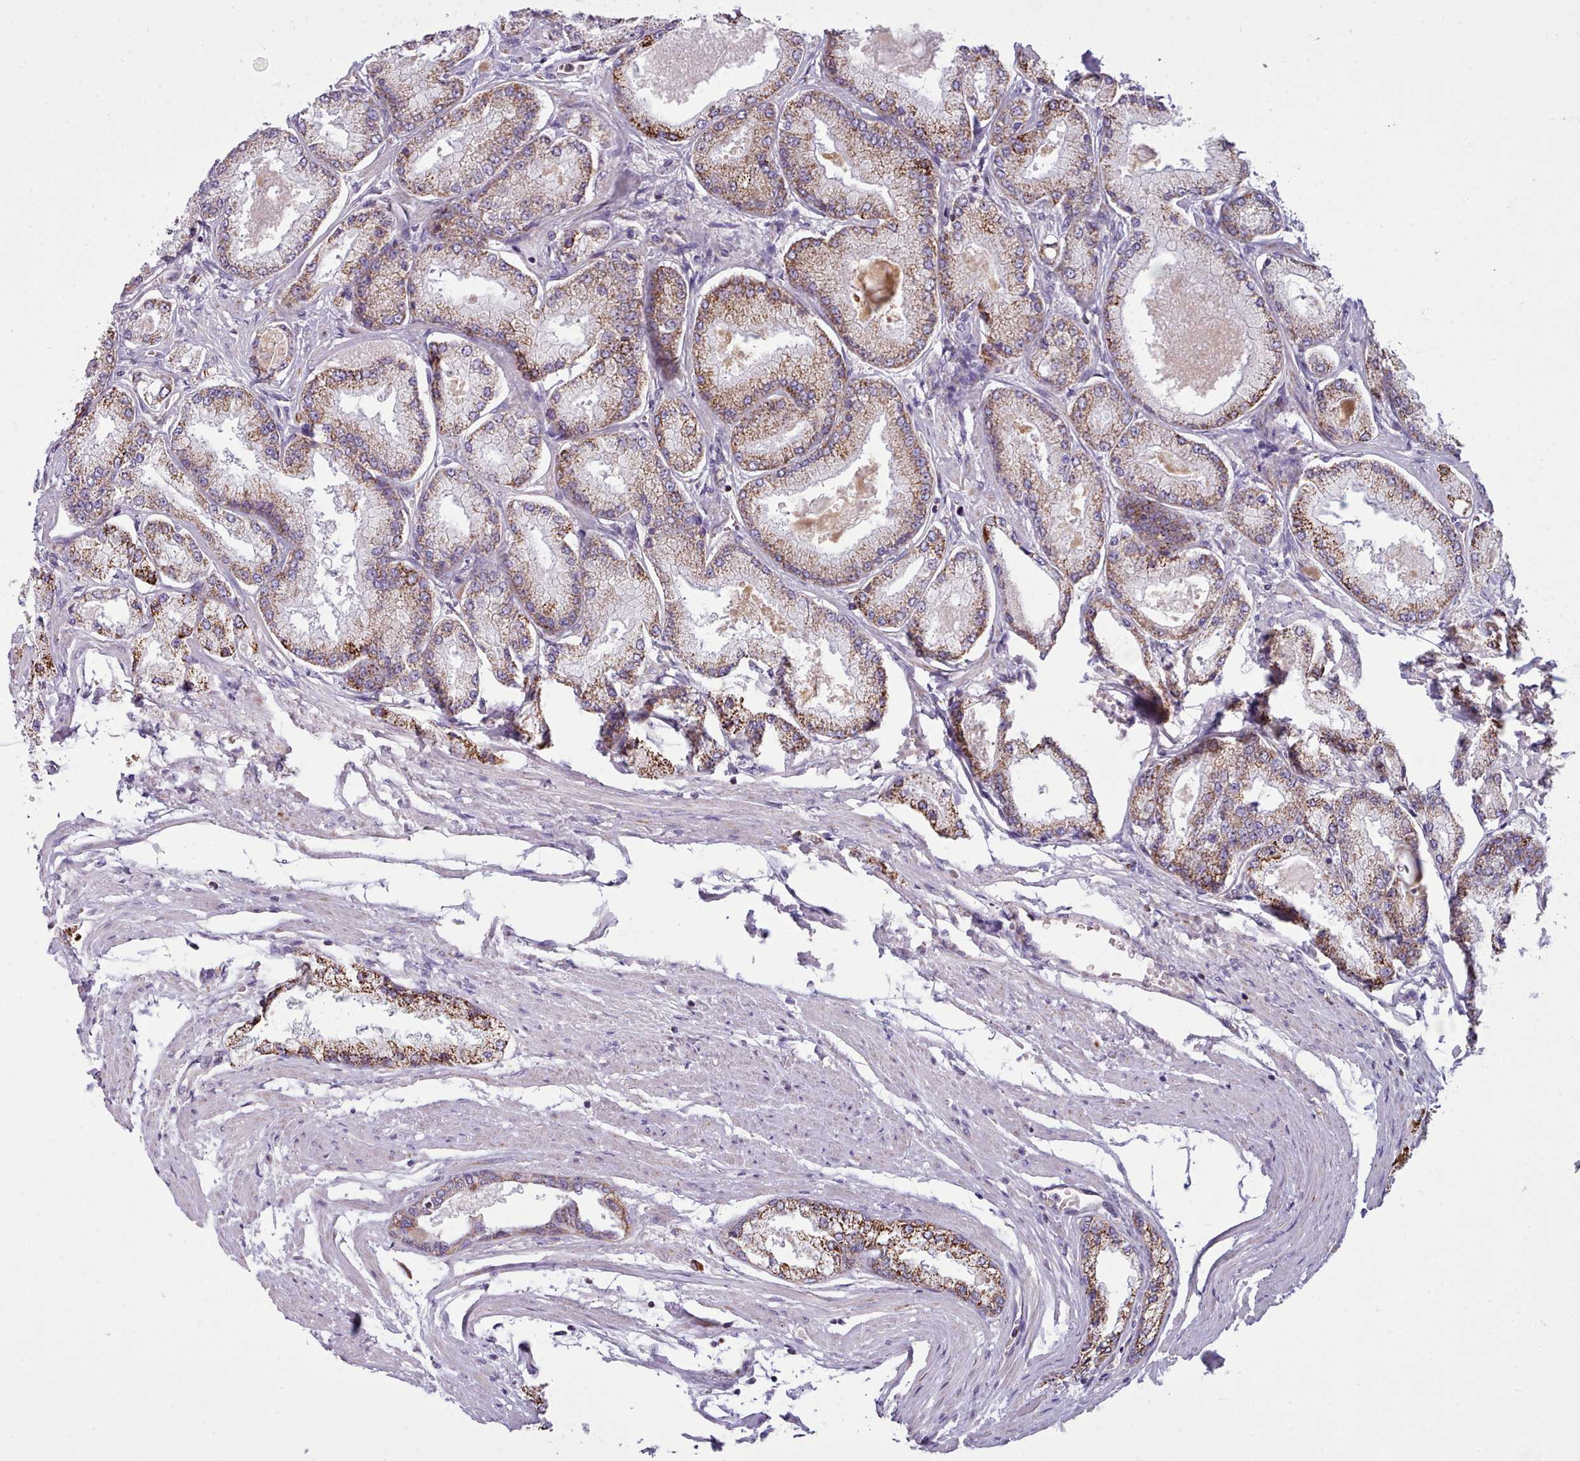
{"staining": {"intensity": "moderate", "quantity": ">75%", "location": "cytoplasmic/membranous"}, "tissue": "prostate cancer", "cell_type": "Tumor cells", "image_type": "cancer", "snomed": [{"axis": "morphology", "description": "Adenocarcinoma, Low grade"}, {"axis": "topography", "description": "Prostate"}], "caption": "This histopathology image shows immunohistochemistry (IHC) staining of prostate cancer, with medium moderate cytoplasmic/membranous positivity in about >75% of tumor cells.", "gene": "SRP54", "patient": {"sex": "male", "age": 74}}